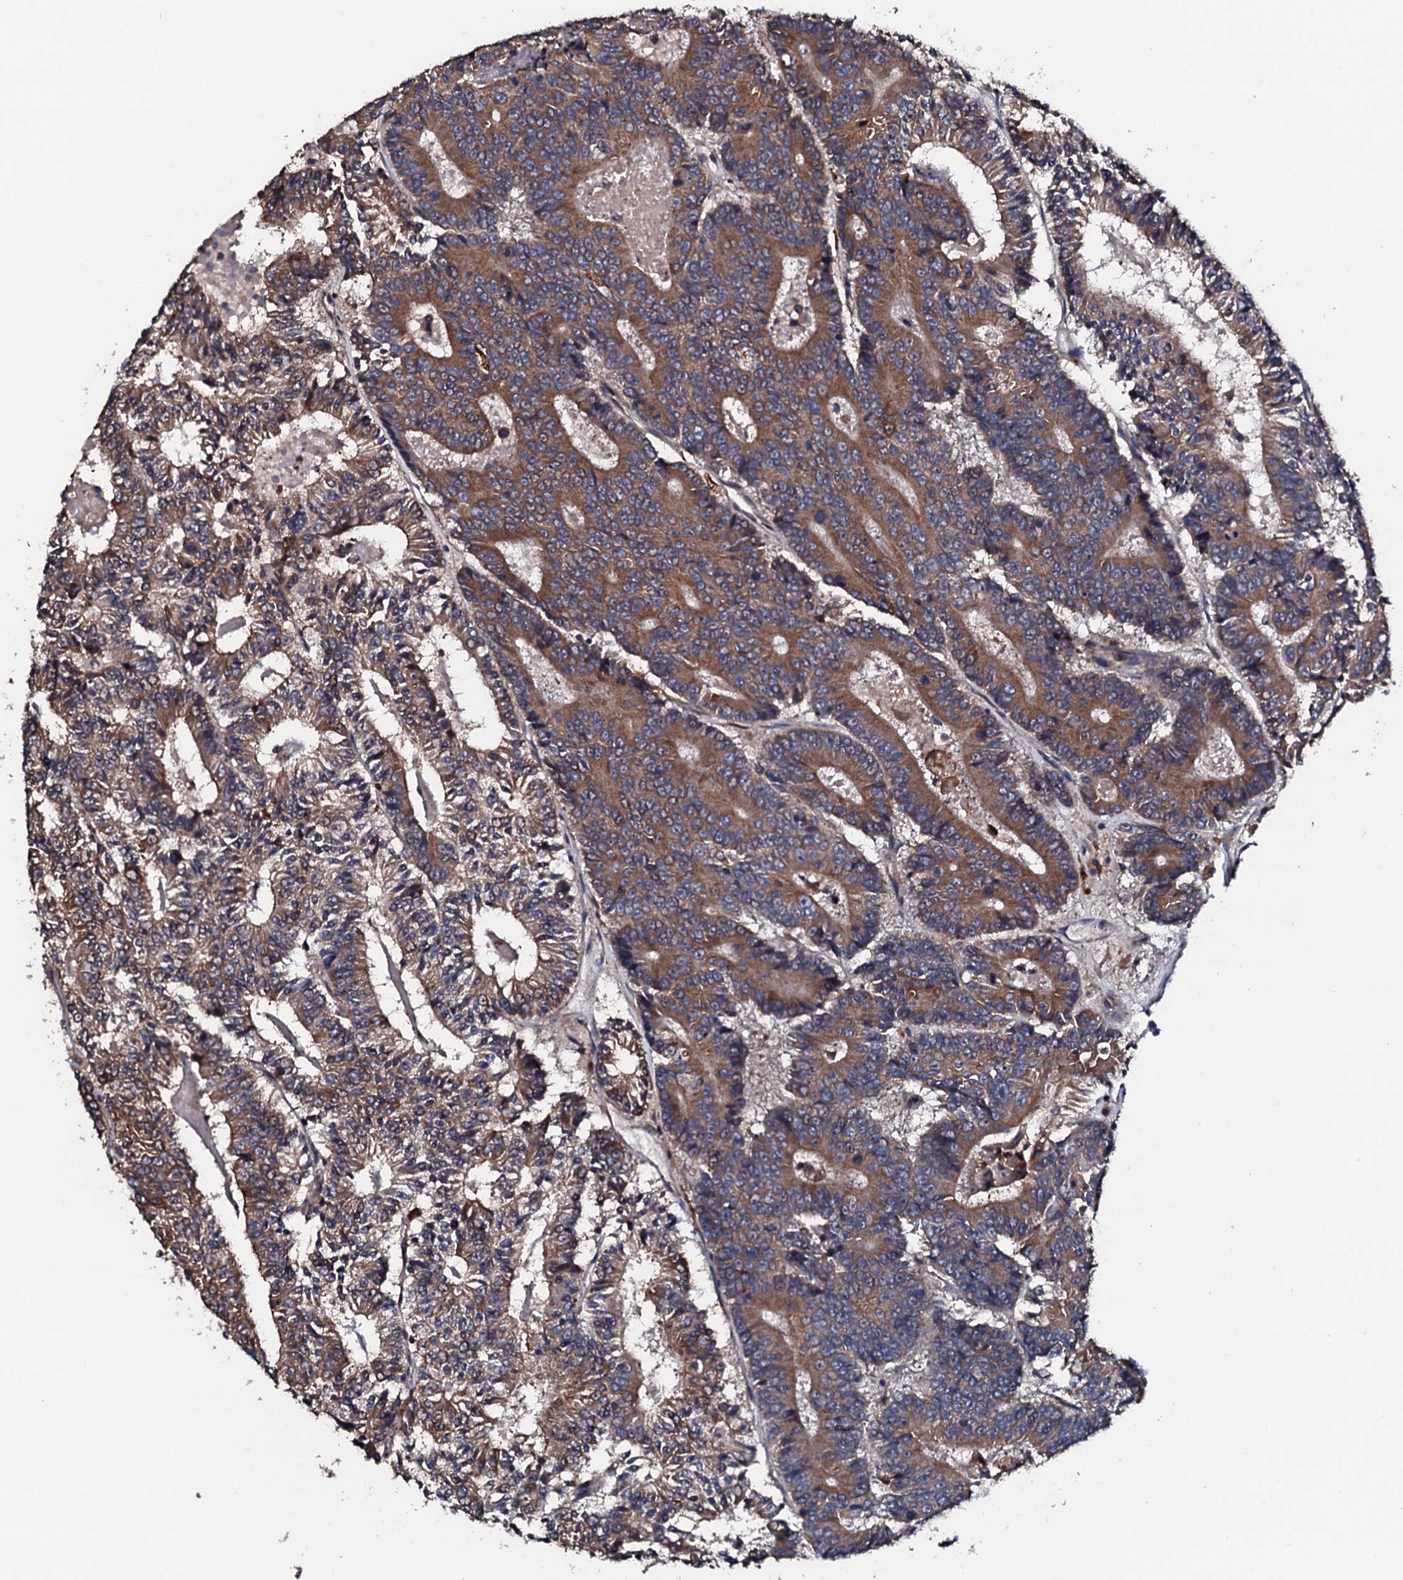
{"staining": {"intensity": "moderate", "quantity": ">75%", "location": "cytoplasmic/membranous"}, "tissue": "colorectal cancer", "cell_type": "Tumor cells", "image_type": "cancer", "snomed": [{"axis": "morphology", "description": "Adenocarcinoma, NOS"}, {"axis": "topography", "description": "Colon"}], "caption": "IHC image of colorectal adenocarcinoma stained for a protein (brown), which reveals medium levels of moderate cytoplasmic/membranous positivity in approximately >75% of tumor cells.", "gene": "EDC3", "patient": {"sex": "male", "age": 83}}